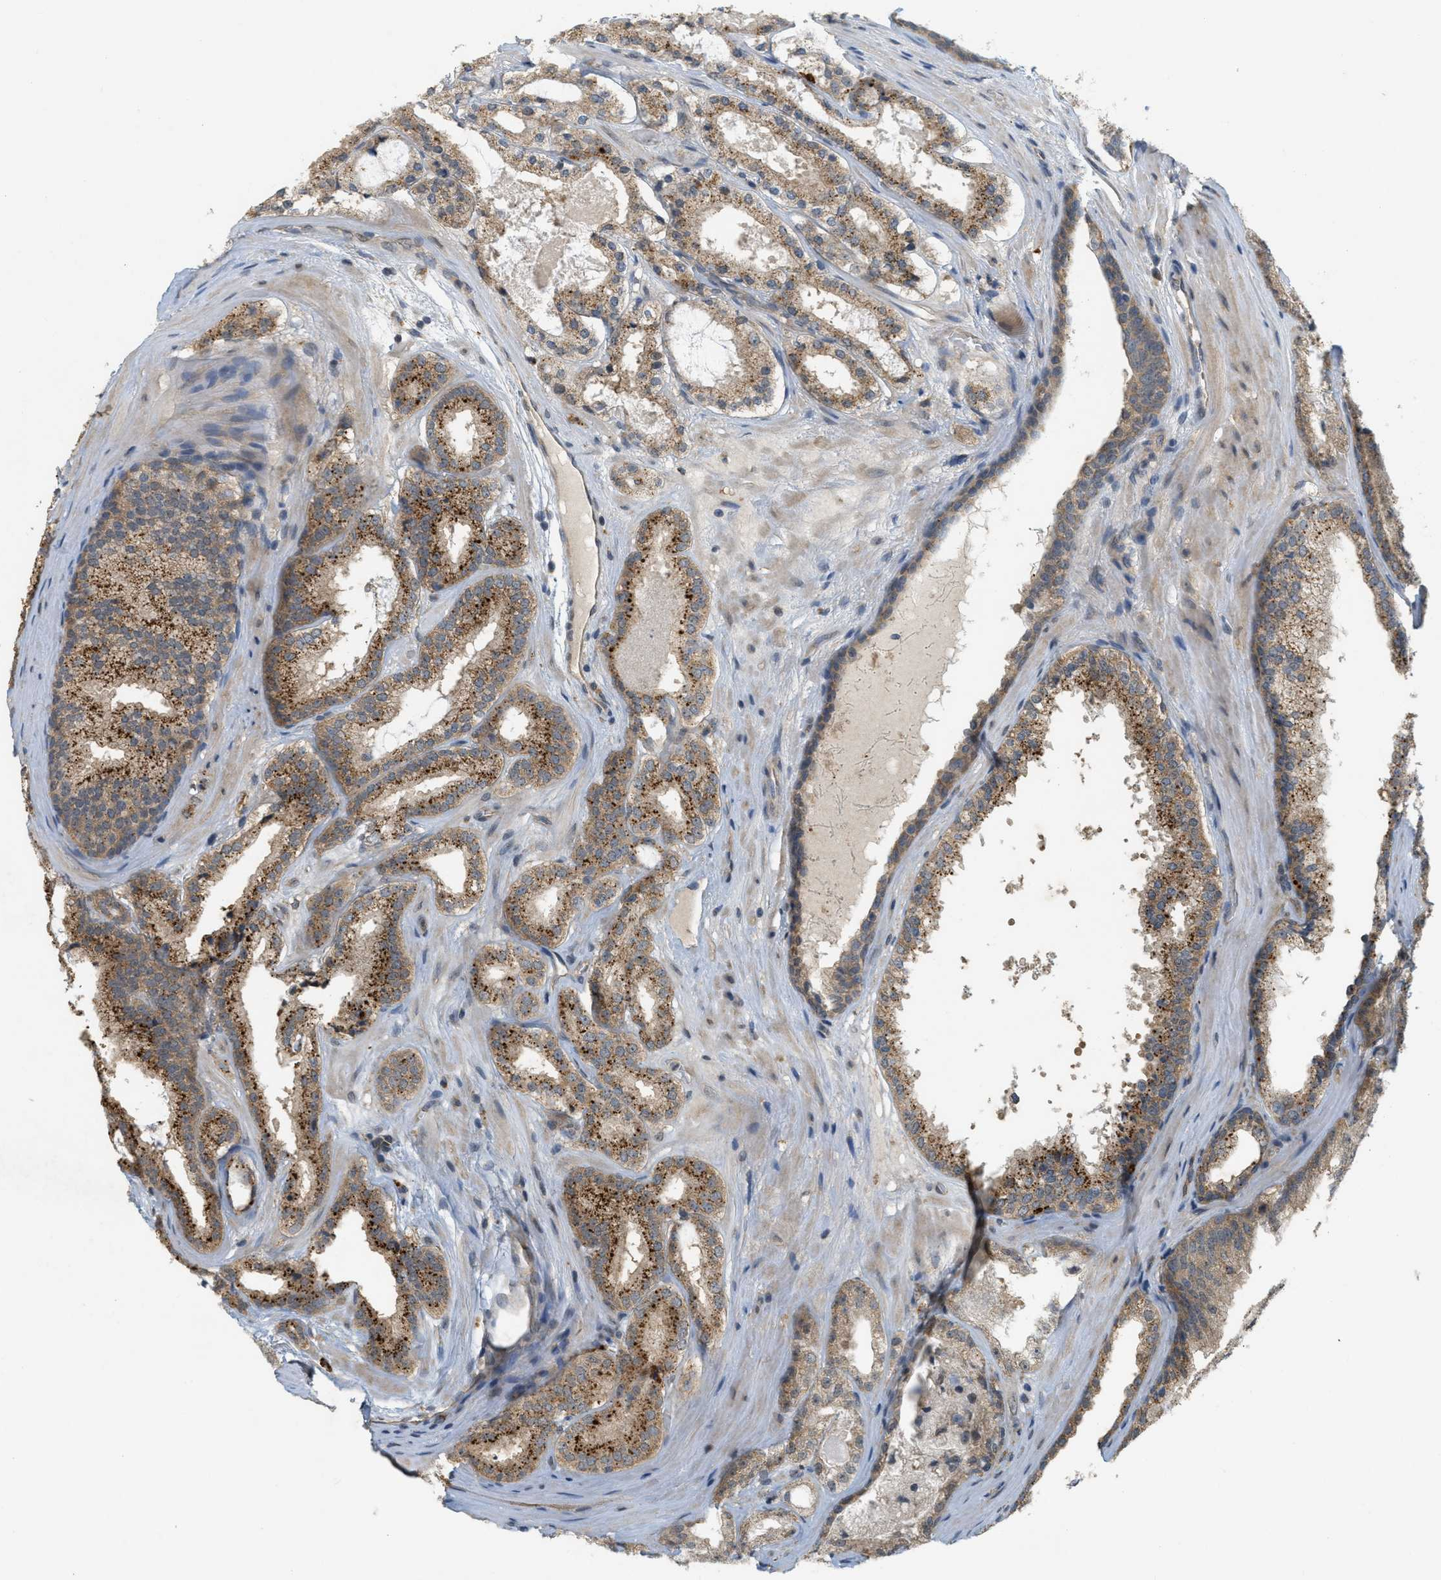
{"staining": {"intensity": "strong", "quantity": "25%-75%", "location": "cytoplasmic/membranous"}, "tissue": "prostate cancer", "cell_type": "Tumor cells", "image_type": "cancer", "snomed": [{"axis": "morphology", "description": "Adenocarcinoma, High grade"}, {"axis": "topography", "description": "Prostate"}], "caption": "IHC of prostate cancer shows high levels of strong cytoplasmic/membranous expression in about 25%-75% of tumor cells.", "gene": "PRKD1", "patient": {"sex": "male", "age": 65}}